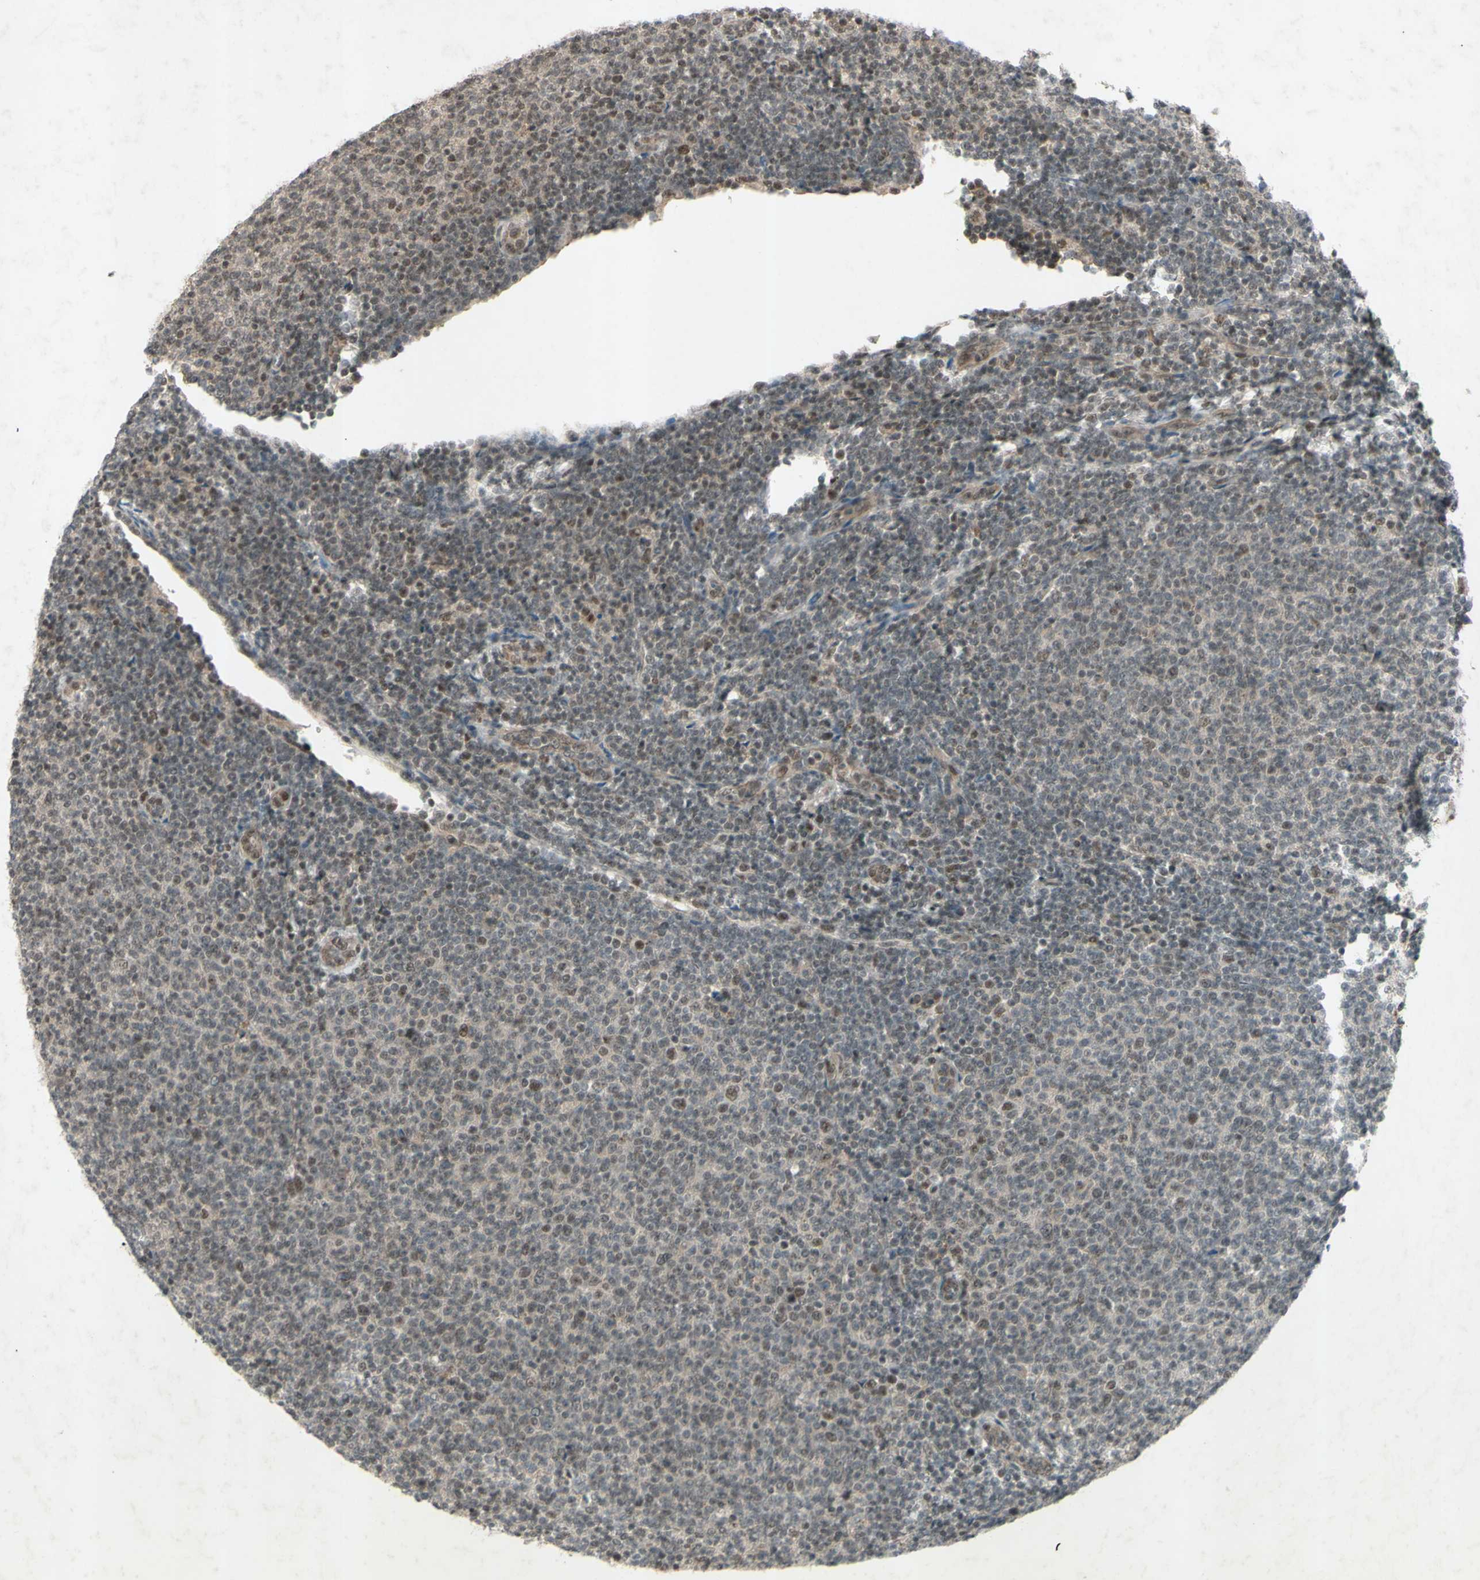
{"staining": {"intensity": "weak", "quantity": "25%-75%", "location": "nuclear"}, "tissue": "lymphoma", "cell_type": "Tumor cells", "image_type": "cancer", "snomed": [{"axis": "morphology", "description": "Malignant lymphoma, non-Hodgkin's type, Low grade"}, {"axis": "topography", "description": "Lymph node"}], "caption": "Immunohistochemical staining of human malignant lymphoma, non-Hodgkin's type (low-grade) demonstrates low levels of weak nuclear protein staining in approximately 25%-75% of tumor cells.", "gene": "SNW1", "patient": {"sex": "male", "age": 66}}